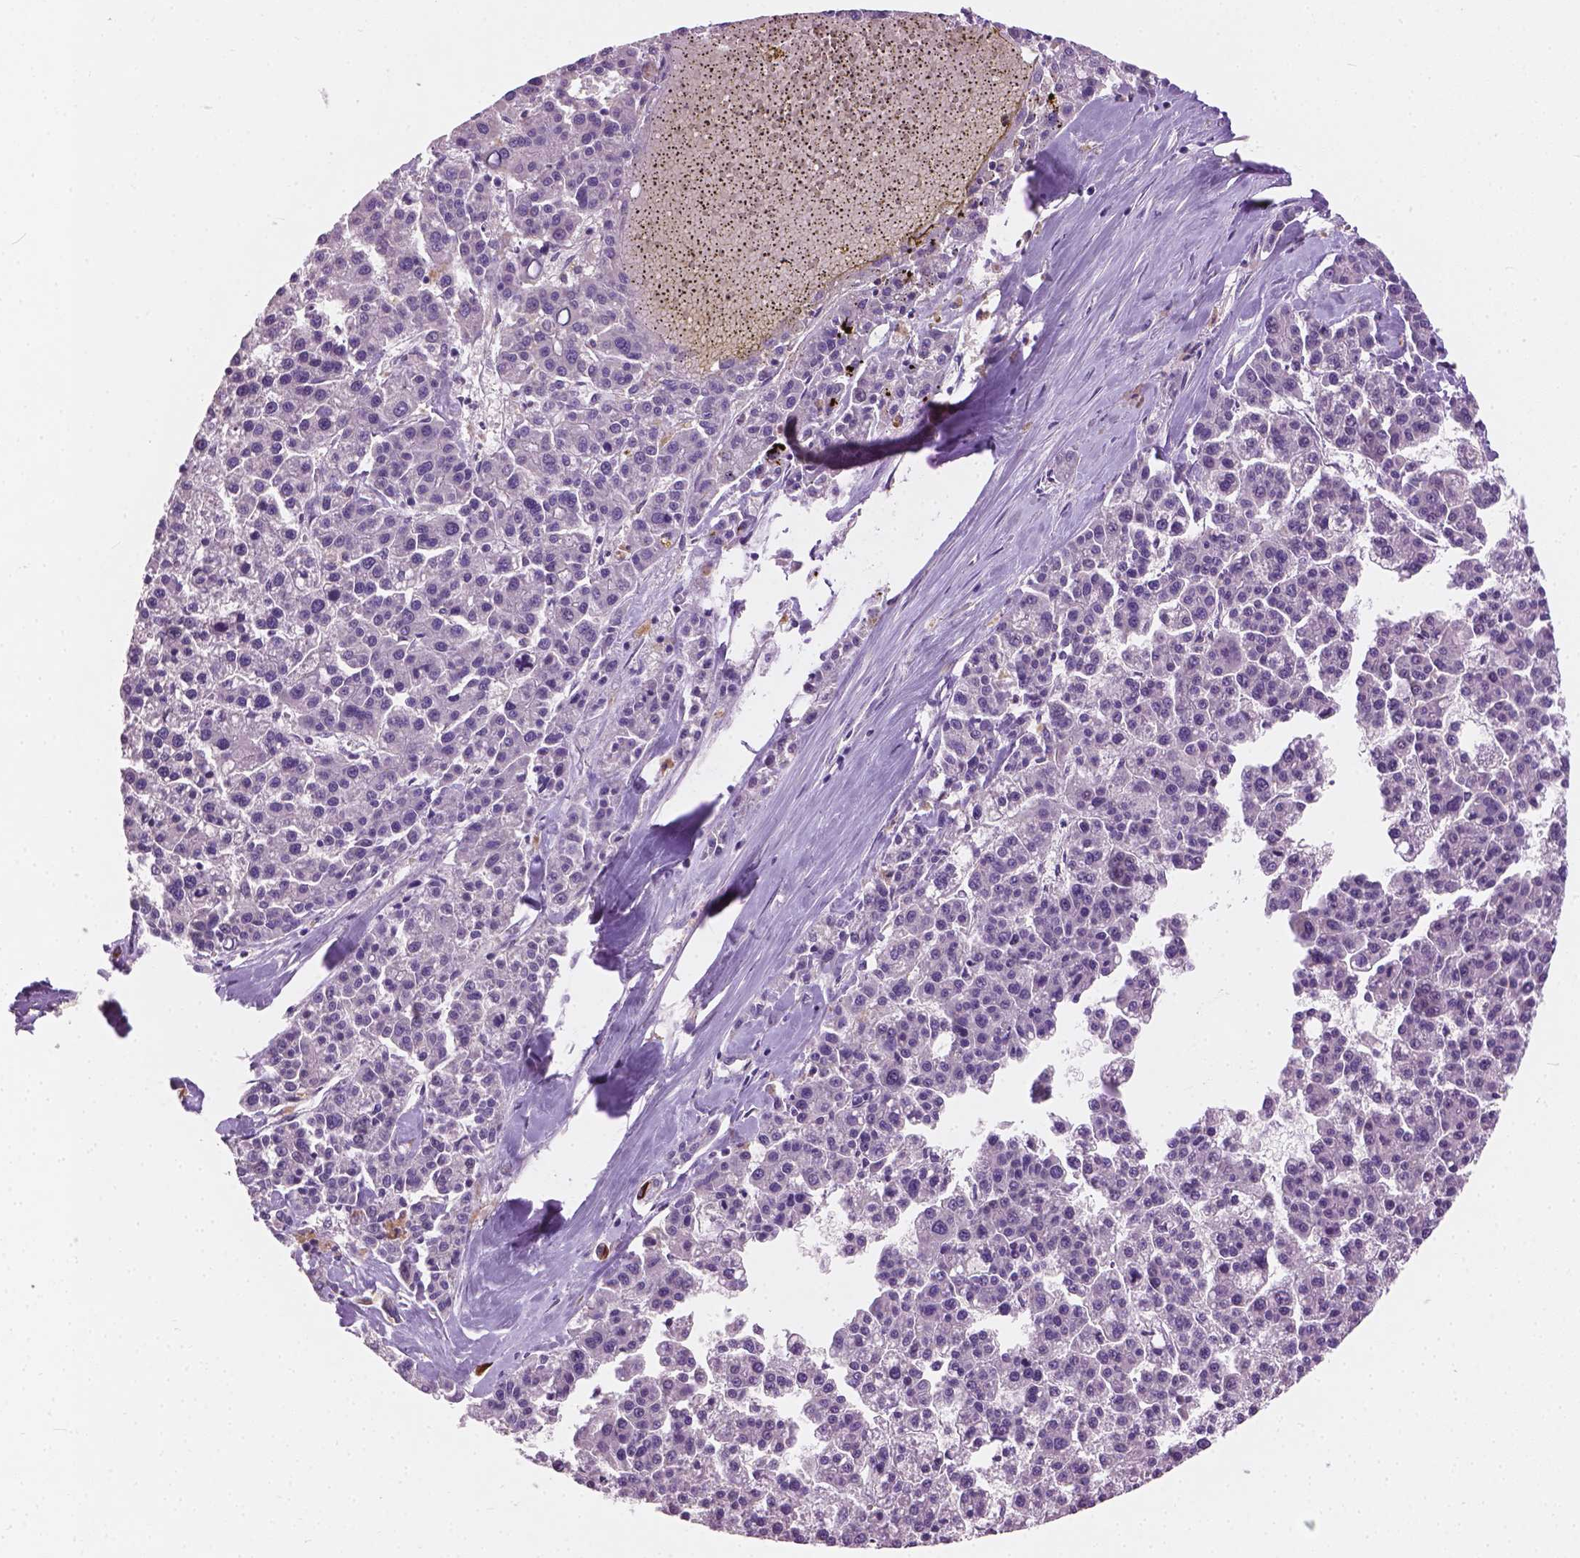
{"staining": {"intensity": "negative", "quantity": "none", "location": "none"}, "tissue": "liver cancer", "cell_type": "Tumor cells", "image_type": "cancer", "snomed": [{"axis": "morphology", "description": "Carcinoma, Hepatocellular, NOS"}, {"axis": "topography", "description": "Liver"}], "caption": "A high-resolution image shows immunohistochemistry (IHC) staining of hepatocellular carcinoma (liver), which shows no significant staining in tumor cells.", "gene": "KRT17", "patient": {"sex": "female", "age": 58}}